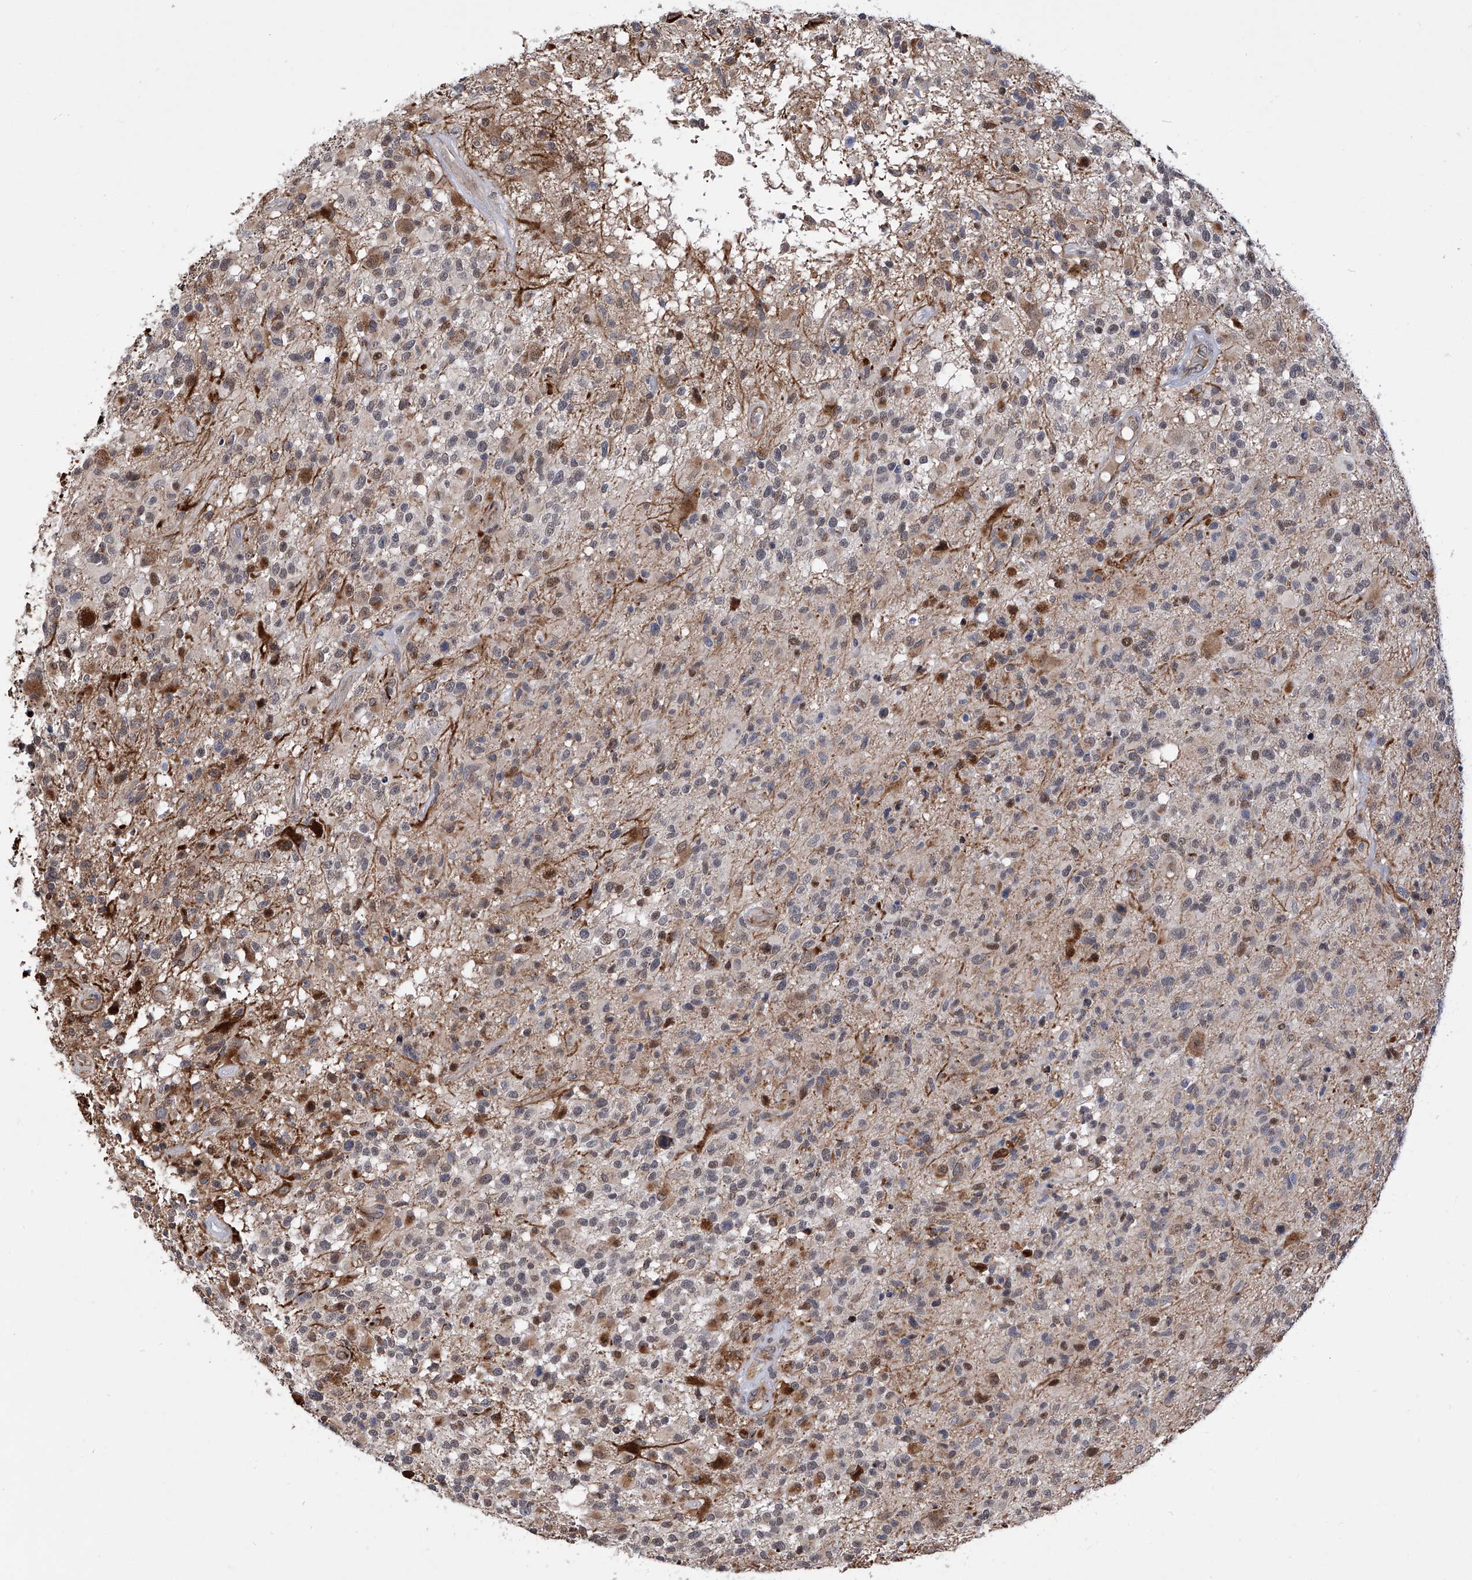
{"staining": {"intensity": "moderate", "quantity": "<25%", "location": "cytoplasmic/membranous,nuclear"}, "tissue": "glioma", "cell_type": "Tumor cells", "image_type": "cancer", "snomed": [{"axis": "morphology", "description": "Glioma, malignant, High grade"}, {"axis": "morphology", "description": "Glioblastoma, NOS"}, {"axis": "topography", "description": "Brain"}], "caption": "Human malignant glioma (high-grade) stained with a brown dye exhibits moderate cytoplasmic/membranous and nuclear positive positivity in about <25% of tumor cells.", "gene": "FARP2", "patient": {"sex": "male", "age": 60}}